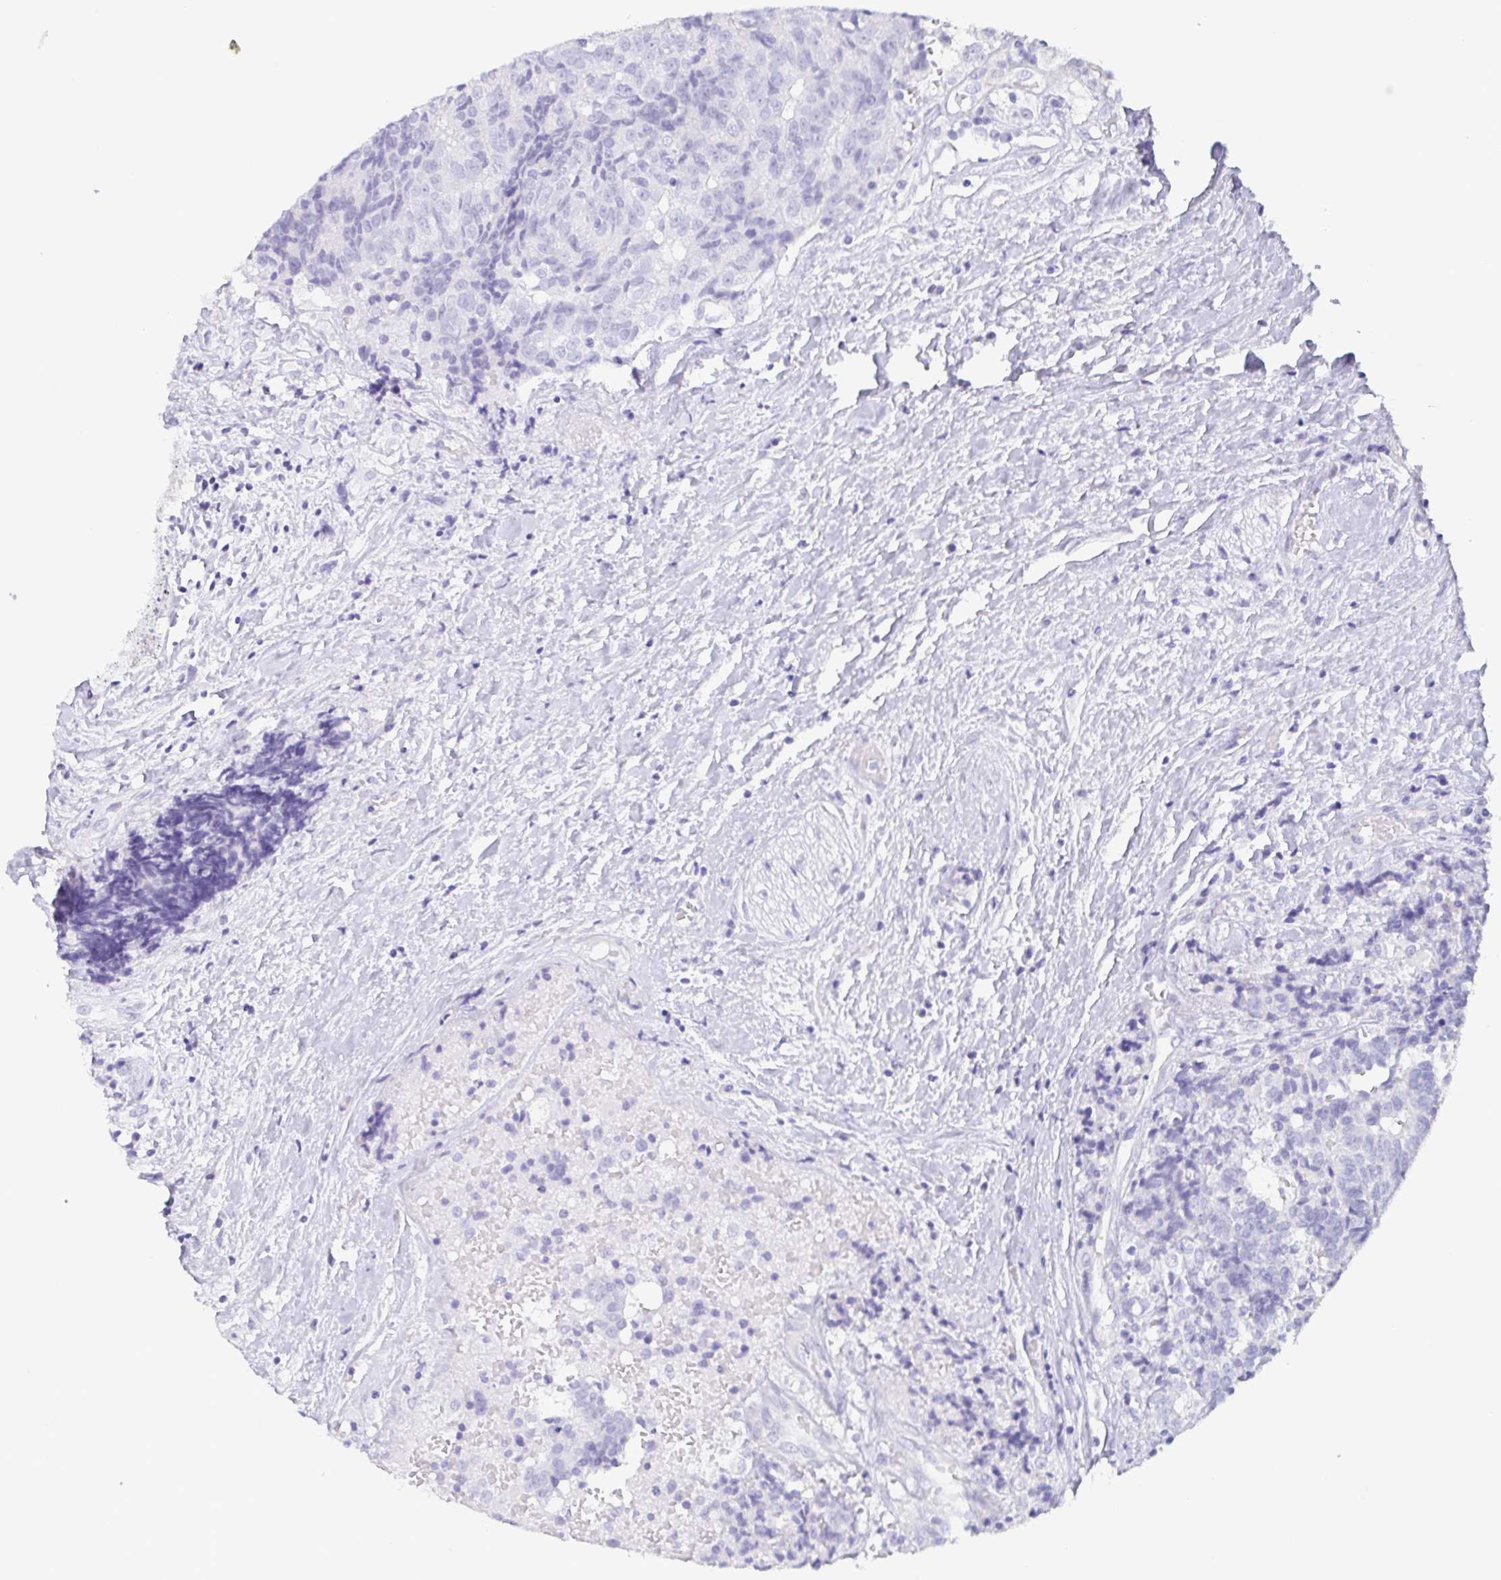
{"staining": {"intensity": "negative", "quantity": "none", "location": "none"}, "tissue": "prostate cancer", "cell_type": "Tumor cells", "image_type": "cancer", "snomed": [{"axis": "morphology", "description": "Adenocarcinoma, High grade"}, {"axis": "topography", "description": "Prostate and seminal vesicle, NOS"}], "caption": "The photomicrograph demonstrates no significant expression in tumor cells of prostate adenocarcinoma (high-grade).", "gene": "PRR4", "patient": {"sex": "male", "age": 60}}